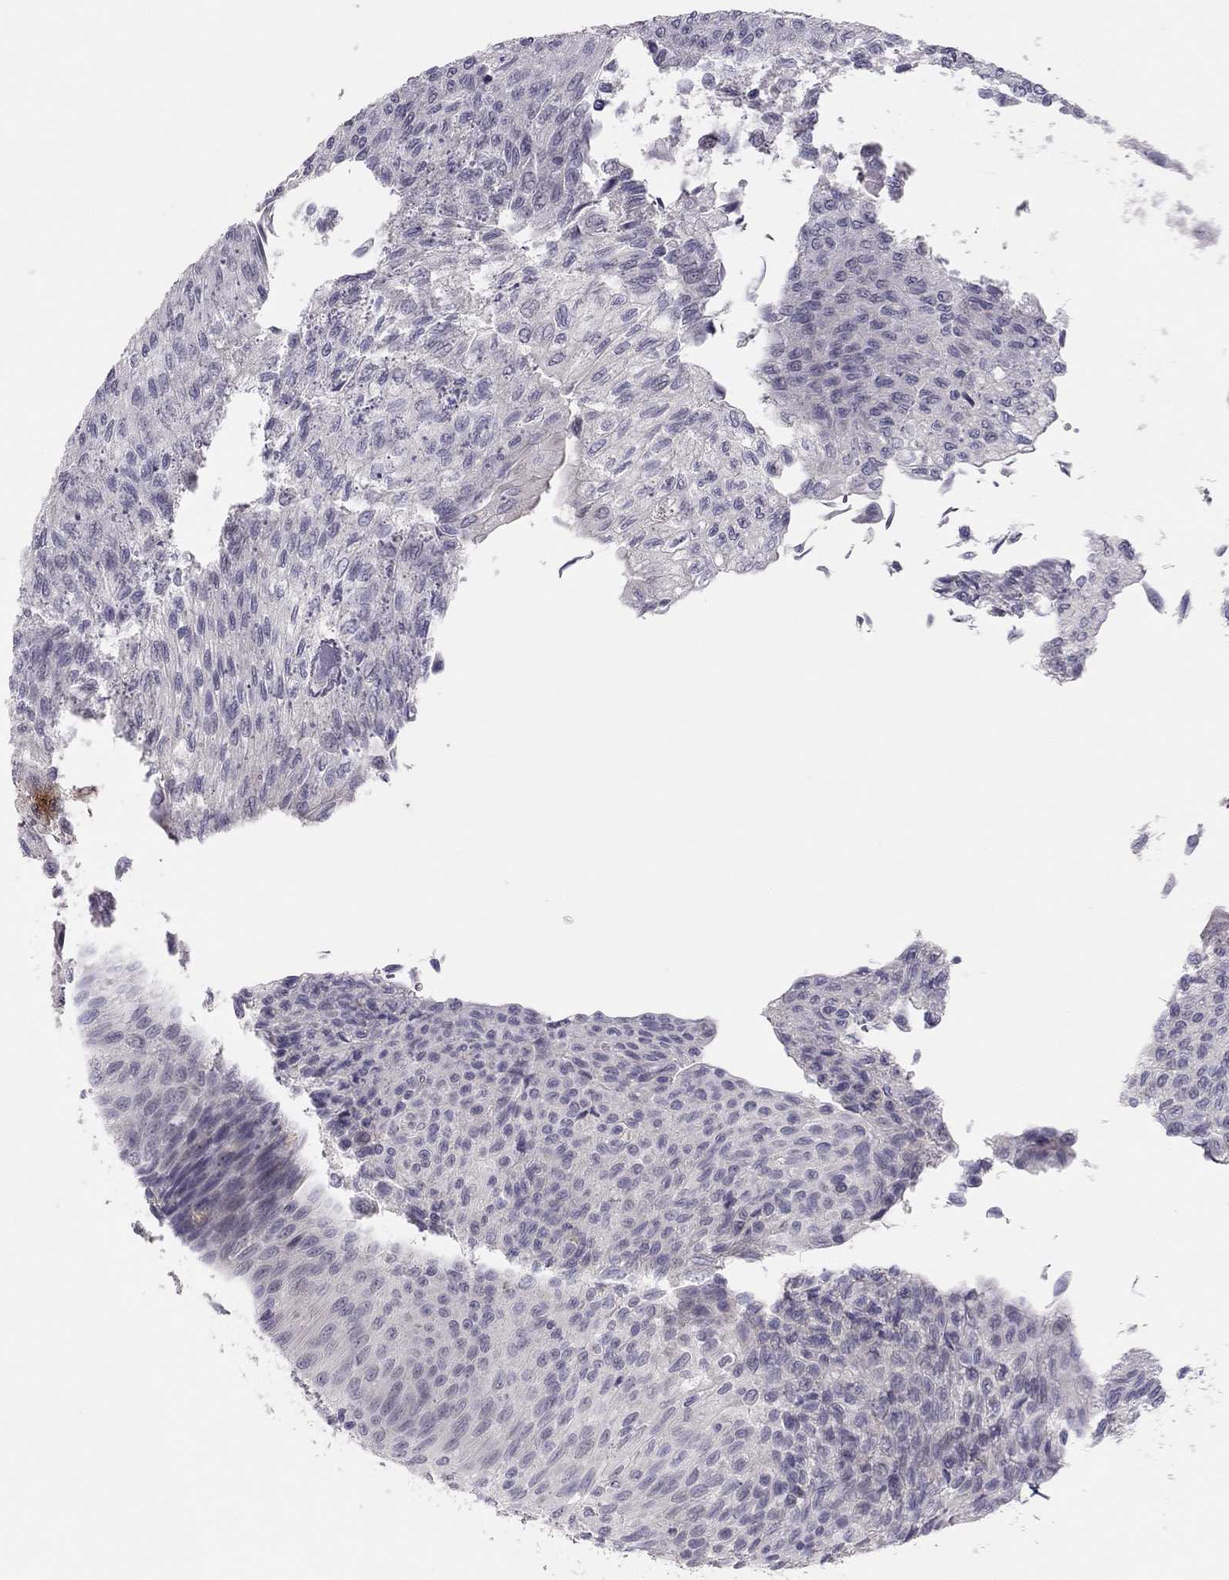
{"staining": {"intensity": "negative", "quantity": "none", "location": "none"}, "tissue": "urothelial cancer", "cell_type": "Tumor cells", "image_type": "cancer", "snomed": [{"axis": "morphology", "description": "Urothelial carcinoma, Low grade"}, {"axis": "topography", "description": "Ureter, NOS"}, {"axis": "topography", "description": "Urinary bladder"}], "caption": "Immunohistochemistry (IHC) of urothelial cancer shows no staining in tumor cells.", "gene": "ADORA2A", "patient": {"sex": "male", "age": 78}}